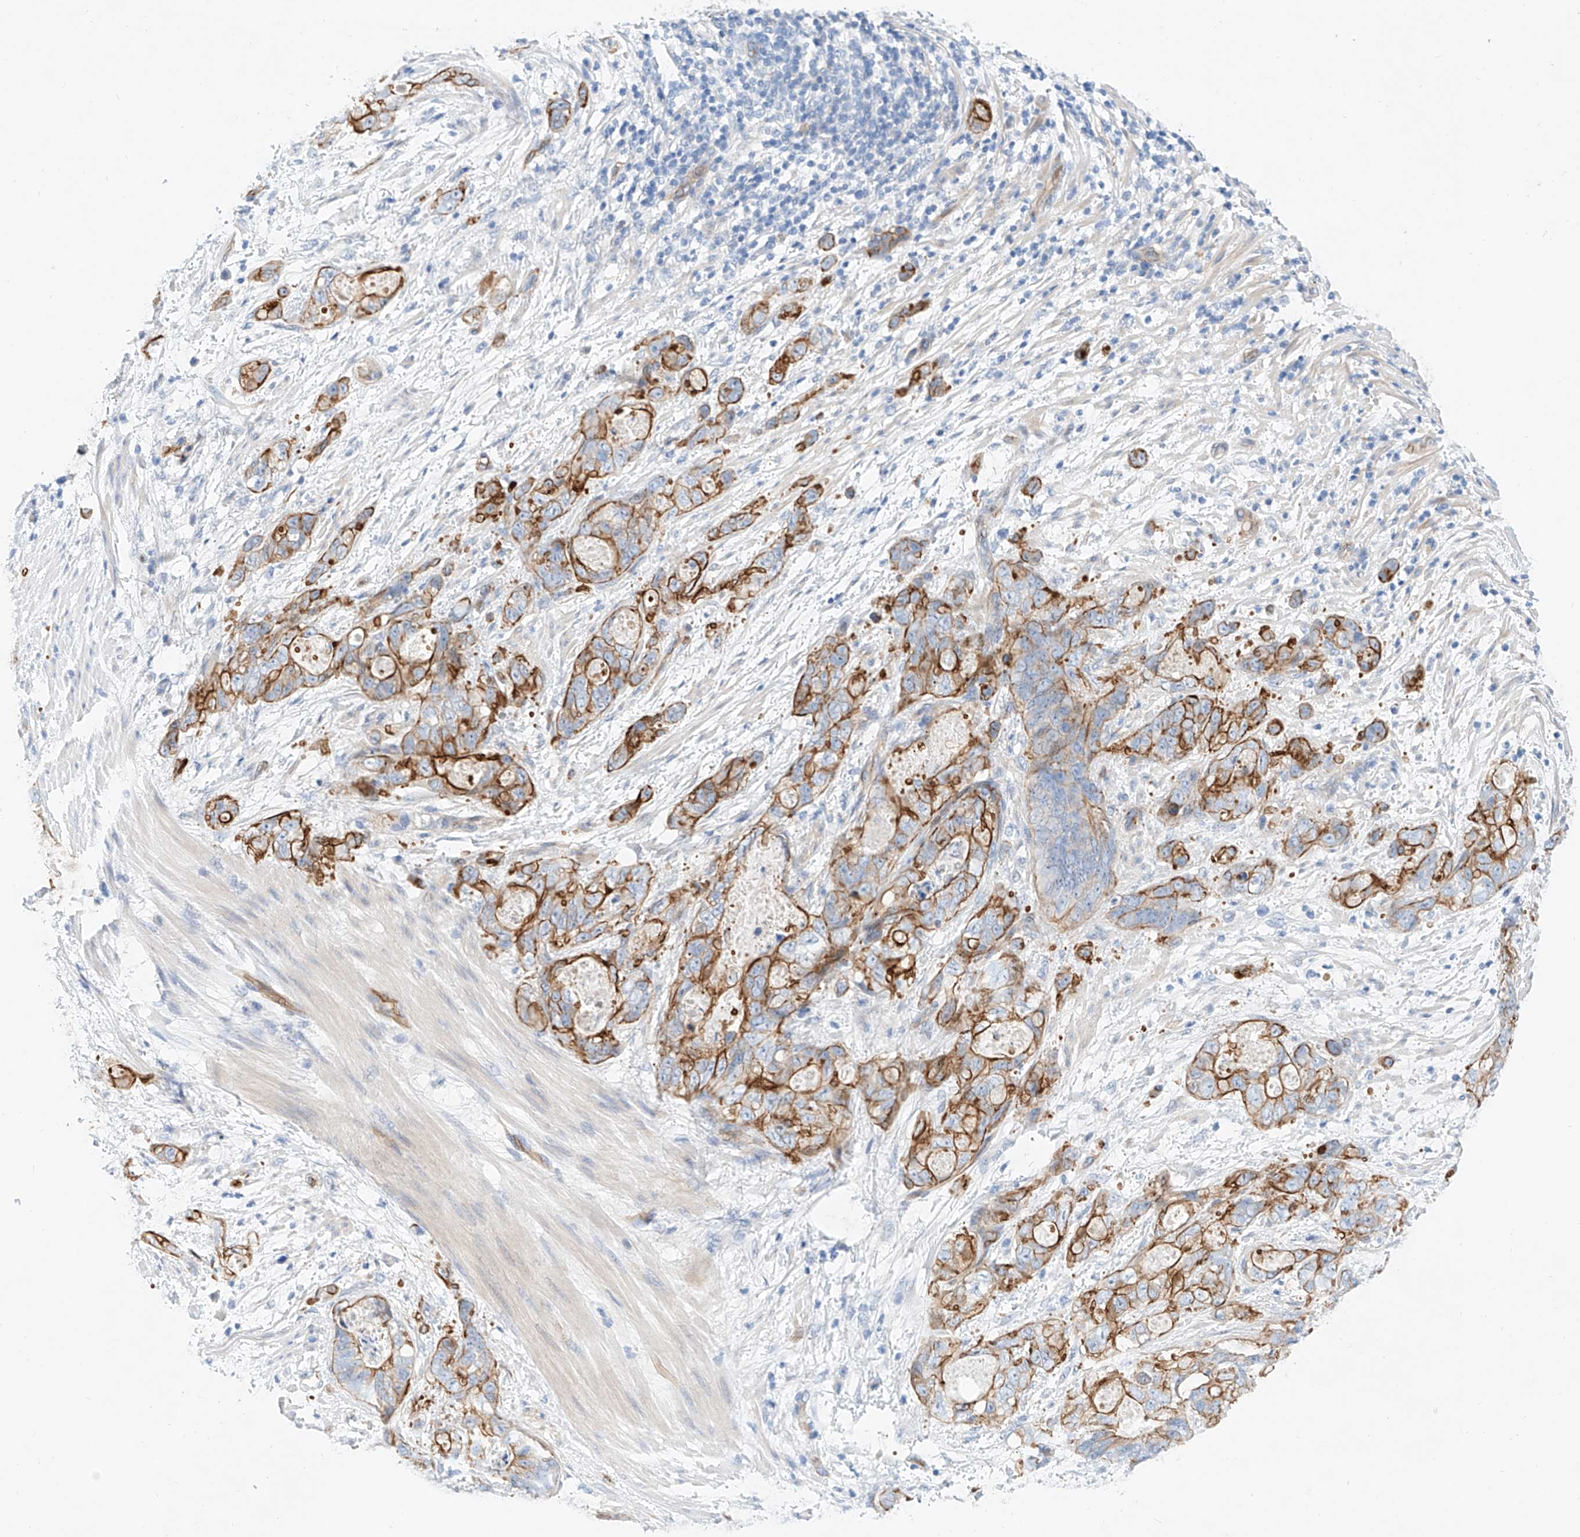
{"staining": {"intensity": "moderate", "quantity": "25%-75%", "location": "cytoplasmic/membranous"}, "tissue": "stomach cancer", "cell_type": "Tumor cells", "image_type": "cancer", "snomed": [{"axis": "morphology", "description": "Normal tissue, NOS"}, {"axis": "morphology", "description": "Adenocarcinoma, NOS"}, {"axis": "topography", "description": "Stomach"}], "caption": "Protein staining by IHC exhibits moderate cytoplasmic/membranous positivity in approximately 25%-75% of tumor cells in adenocarcinoma (stomach). (Stains: DAB (3,3'-diaminobenzidine) in brown, nuclei in blue, Microscopy: brightfield microscopy at high magnification).", "gene": "SBSPON", "patient": {"sex": "female", "age": 89}}